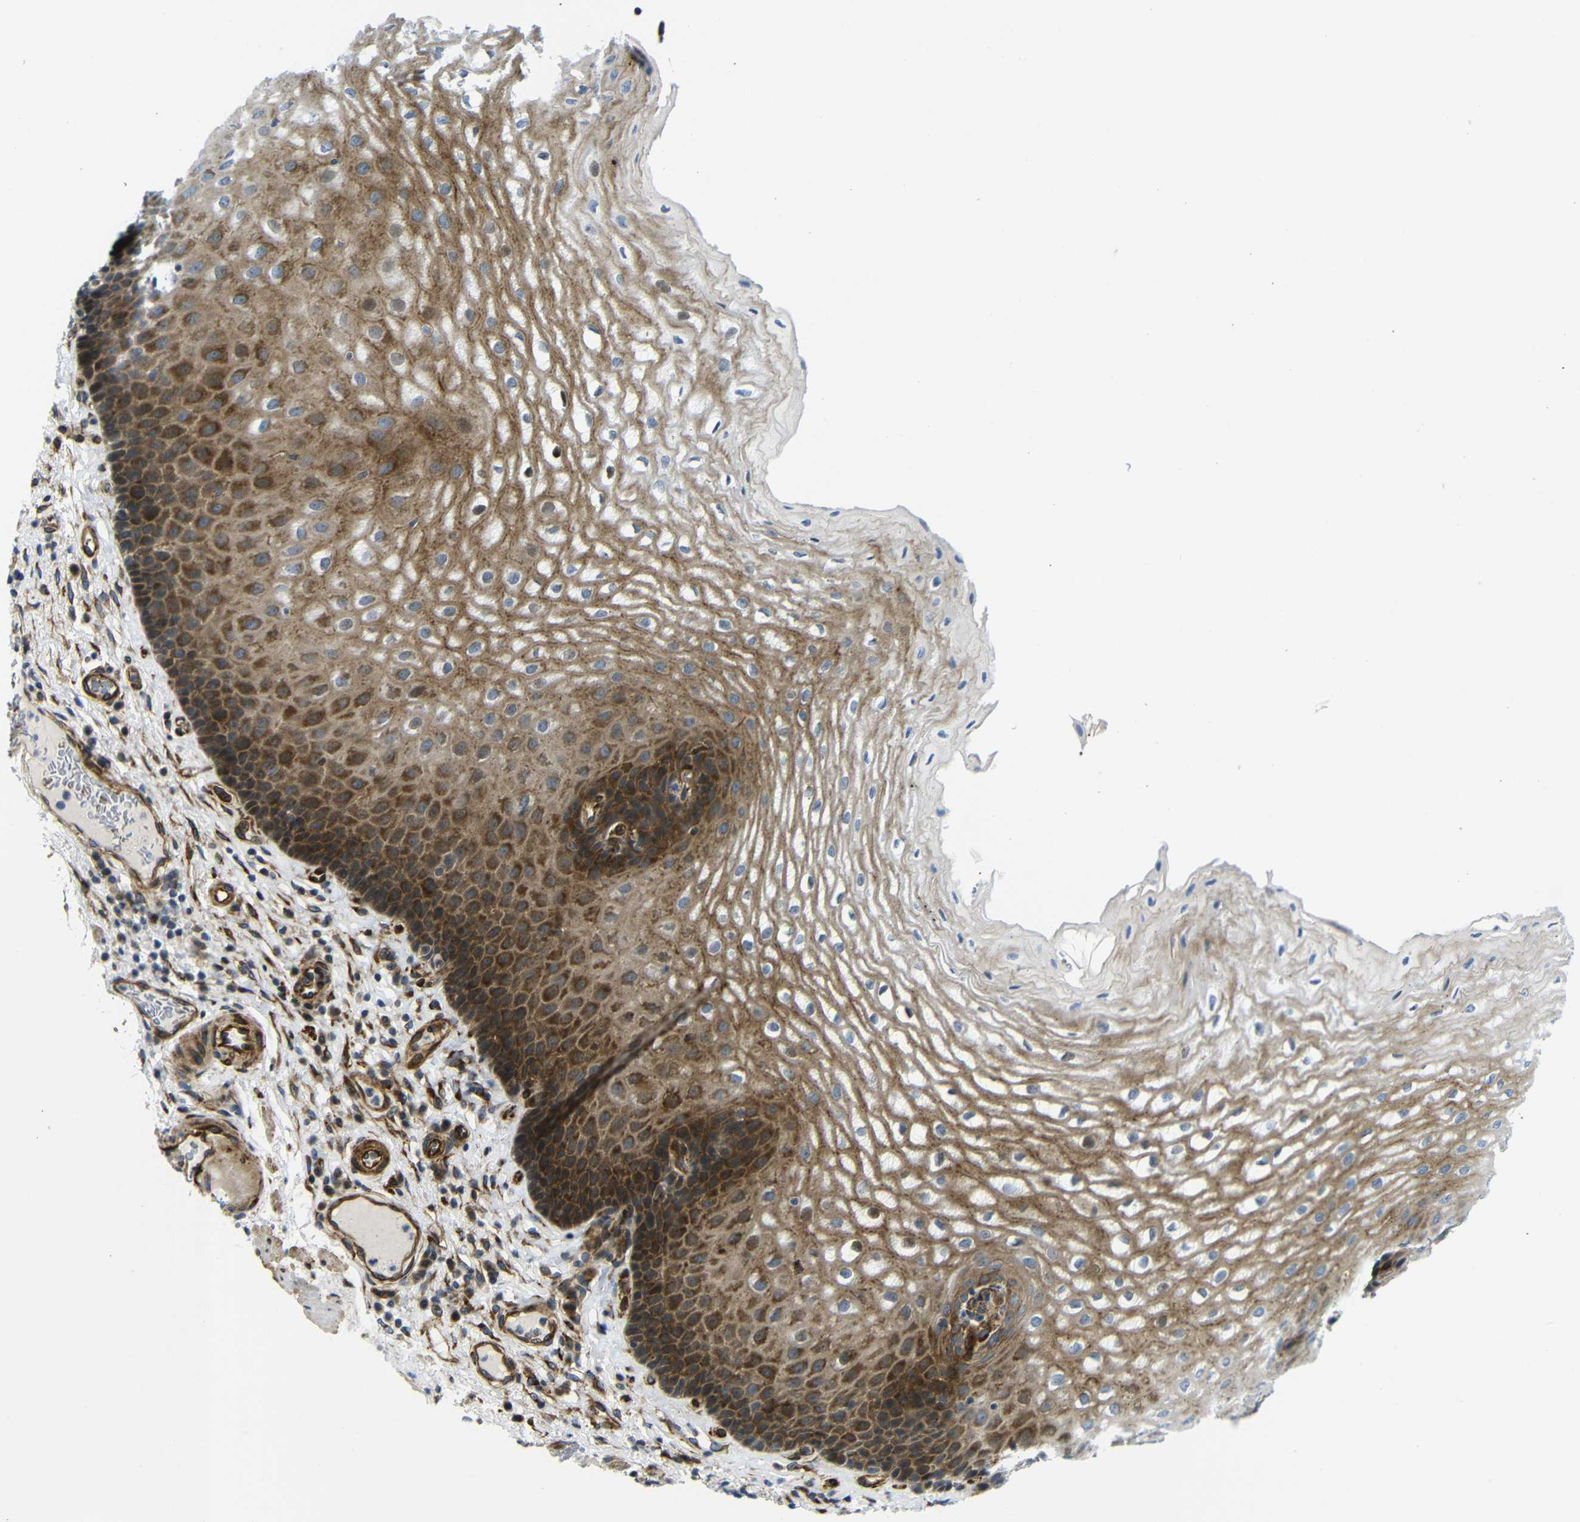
{"staining": {"intensity": "strong", "quantity": "25%-75%", "location": "cytoplasmic/membranous"}, "tissue": "esophagus", "cell_type": "Squamous epithelial cells", "image_type": "normal", "snomed": [{"axis": "morphology", "description": "Normal tissue, NOS"}, {"axis": "topography", "description": "Esophagus"}], "caption": "Esophagus stained for a protein exhibits strong cytoplasmic/membranous positivity in squamous epithelial cells.", "gene": "PARP14", "patient": {"sex": "male", "age": 54}}